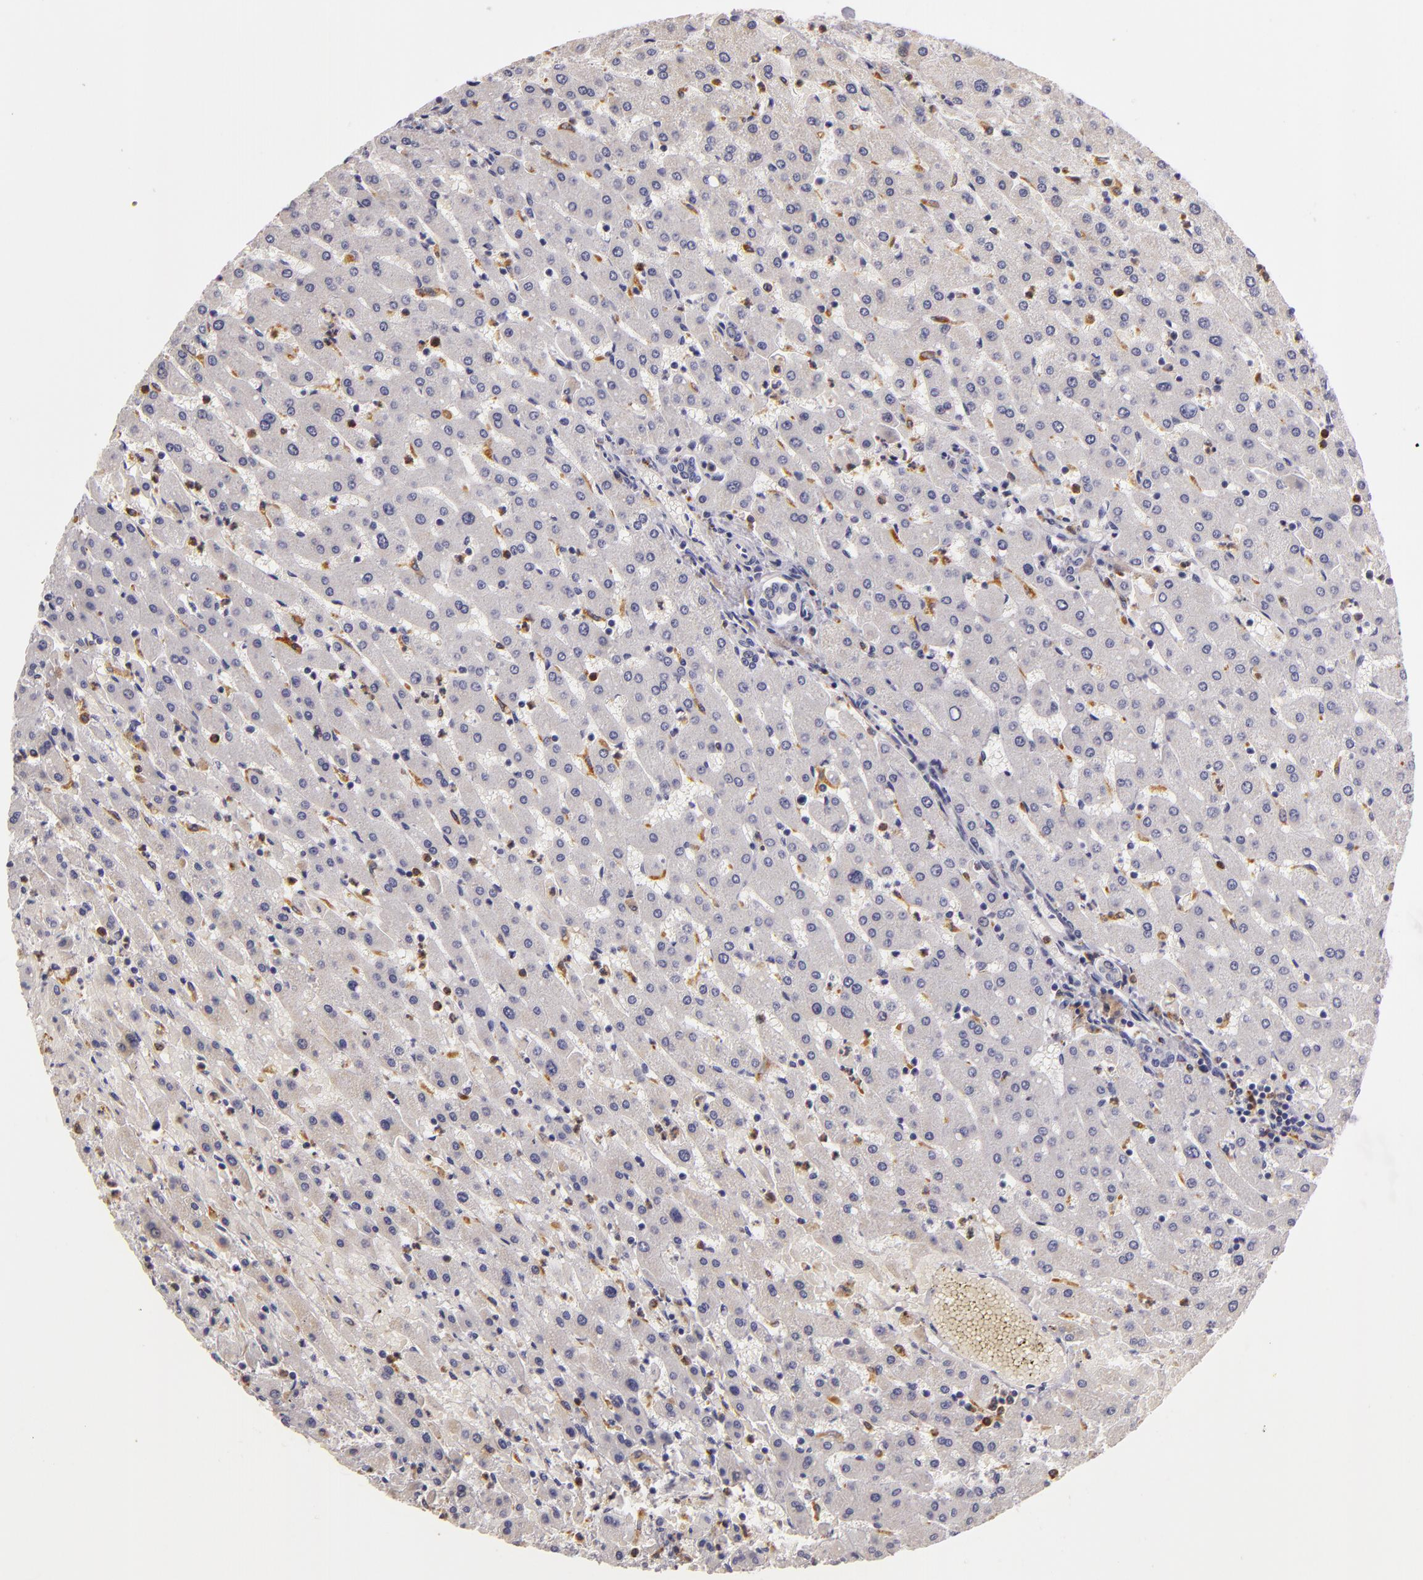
{"staining": {"intensity": "negative", "quantity": "none", "location": "none"}, "tissue": "liver", "cell_type": "Cholangiocytes", "image_type": "normal", "snomed": [{"axis": "morphology", "description": "Normal tissue, NOS"}, {"axis": "topography", "description": "Liver"}], "caption": "This micrograph is of unremarkable liver stained with IHC to label a protein in brown with the nuclei are counter-stained blue. There is no expression in cholangiocytes. The staining was performed using DAB (3,3'-diaminobenzidine) to visualize the protein expression in brown, while the nuclei were stained in blue with hematoxylin (Magnification: 20x).", "gene": "TLR8", "patient": {"sex": "female", "age": 30}}